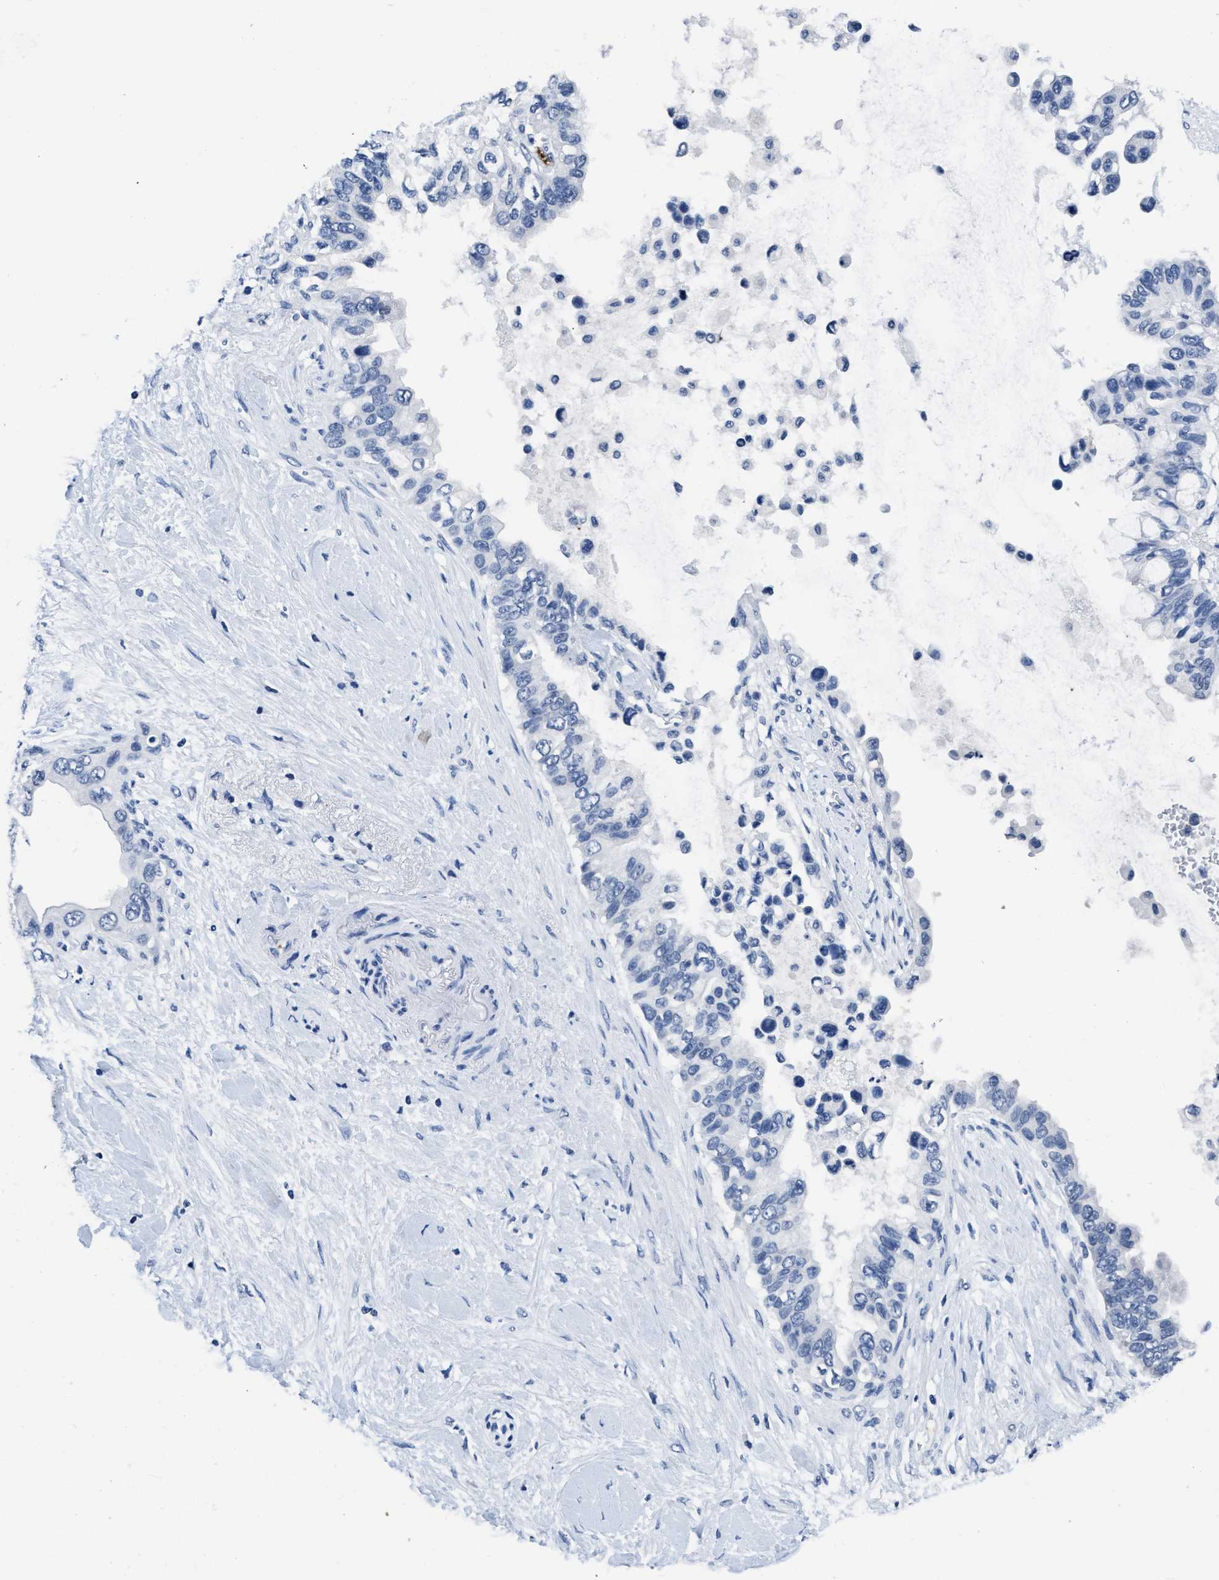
{"staining": {"intensity": "negative", "quantity": "none", "location": "none"}, "tissue": "pancreatic cancer", "cell_type": "Tumor cells", "image_type": "cancer", "snomed": [{"axis": "morphology", "description": "Adenocarcinoma, NOS"}, {"axis": "topography", "description": "Pancreas"}], "caption": "Immunohistochemistry of human pancreatic adenocarcinoma shows no positivity in tumor cells.", "gene": "ITGA2B", "patient": {"sex": "female", "age": 56}}